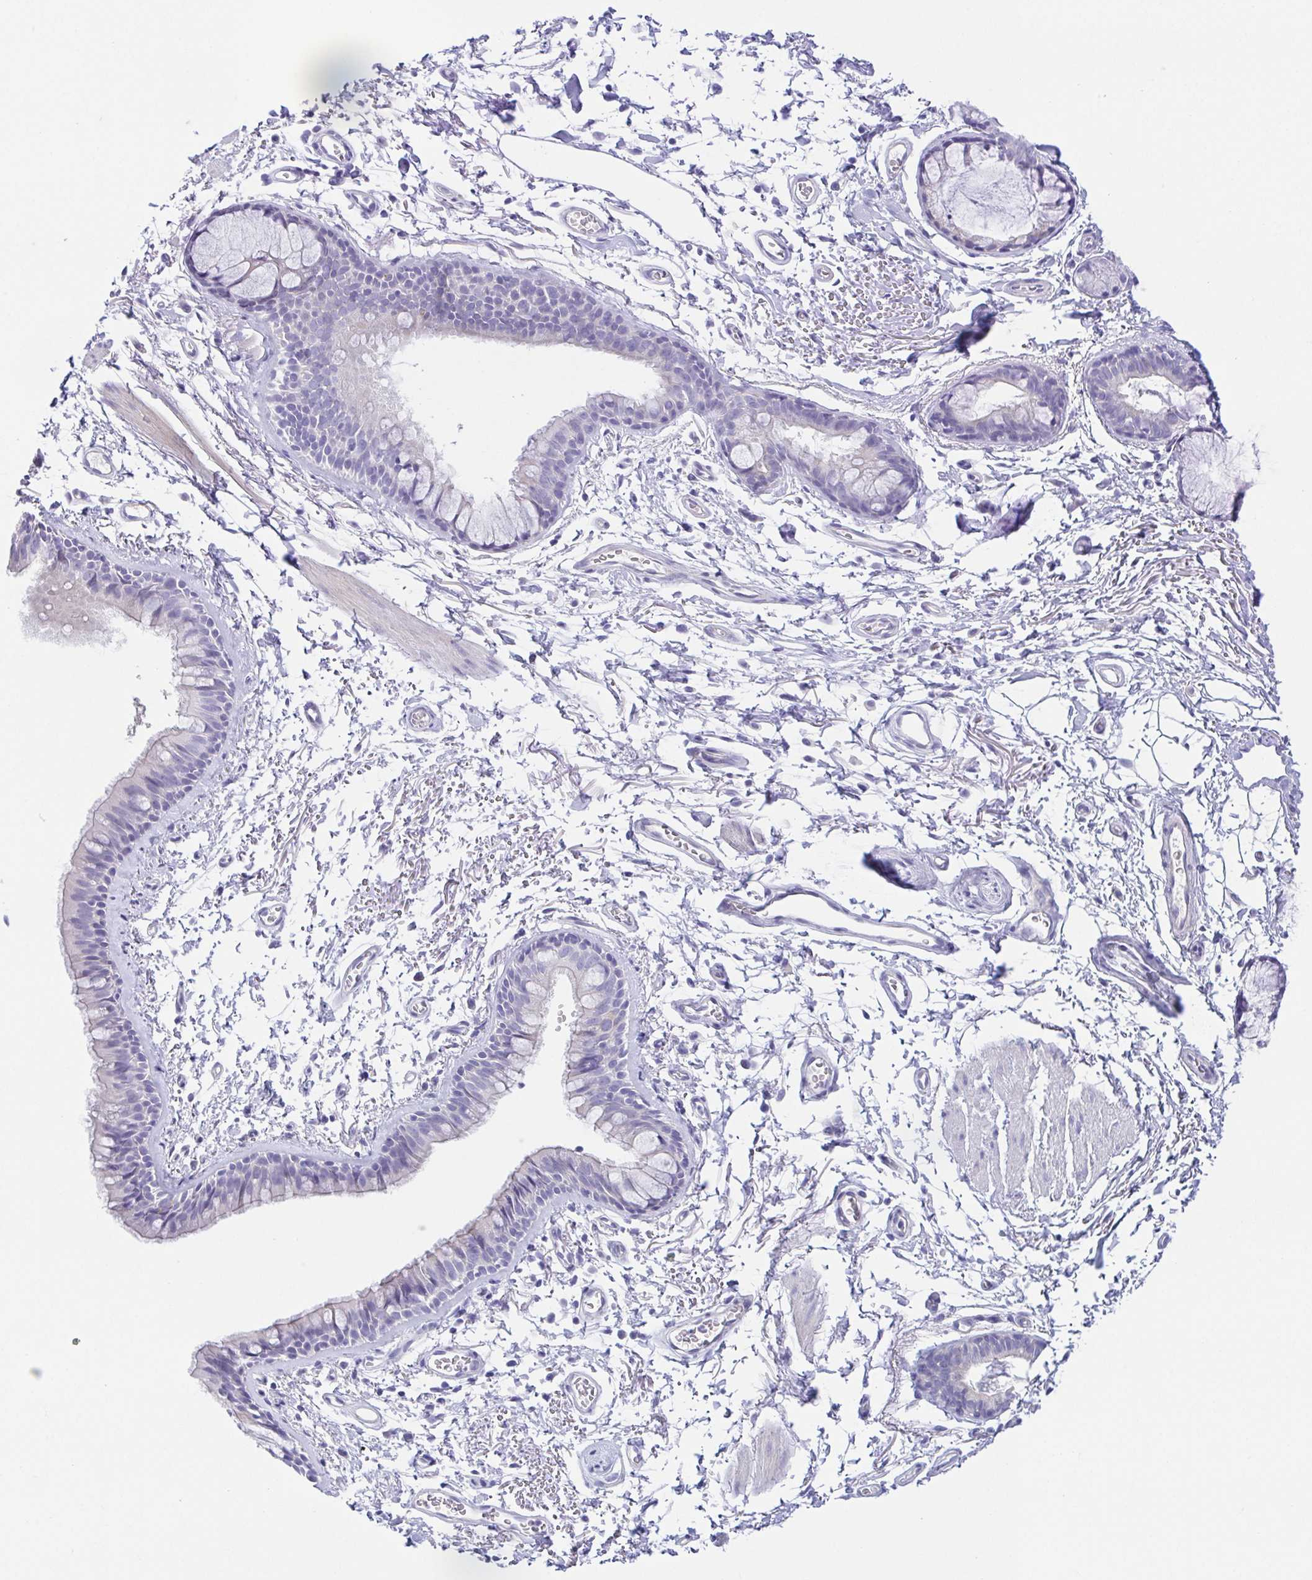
{"staining": {"intensity": "negative", "quantity": "none", "location": "none"}, "tissue": "bronchus", "cell_type": "Respiratory epithelial cells", "image_type": "normal", "snomed": [{"axis": "morphology", "description": "Normal tissue, NOS"}, {"axis": "topography", "description": "Cartilage tissue"}, {"axis": "topography", "description": "Bronchus"}], "caption": "Immunohistochemical staining of benign human bronchus demonstrates no significant expression in respiratory epithelial cells.", "gene": "HAPLN2", "patient": {"sex": "female", "age": 79}}